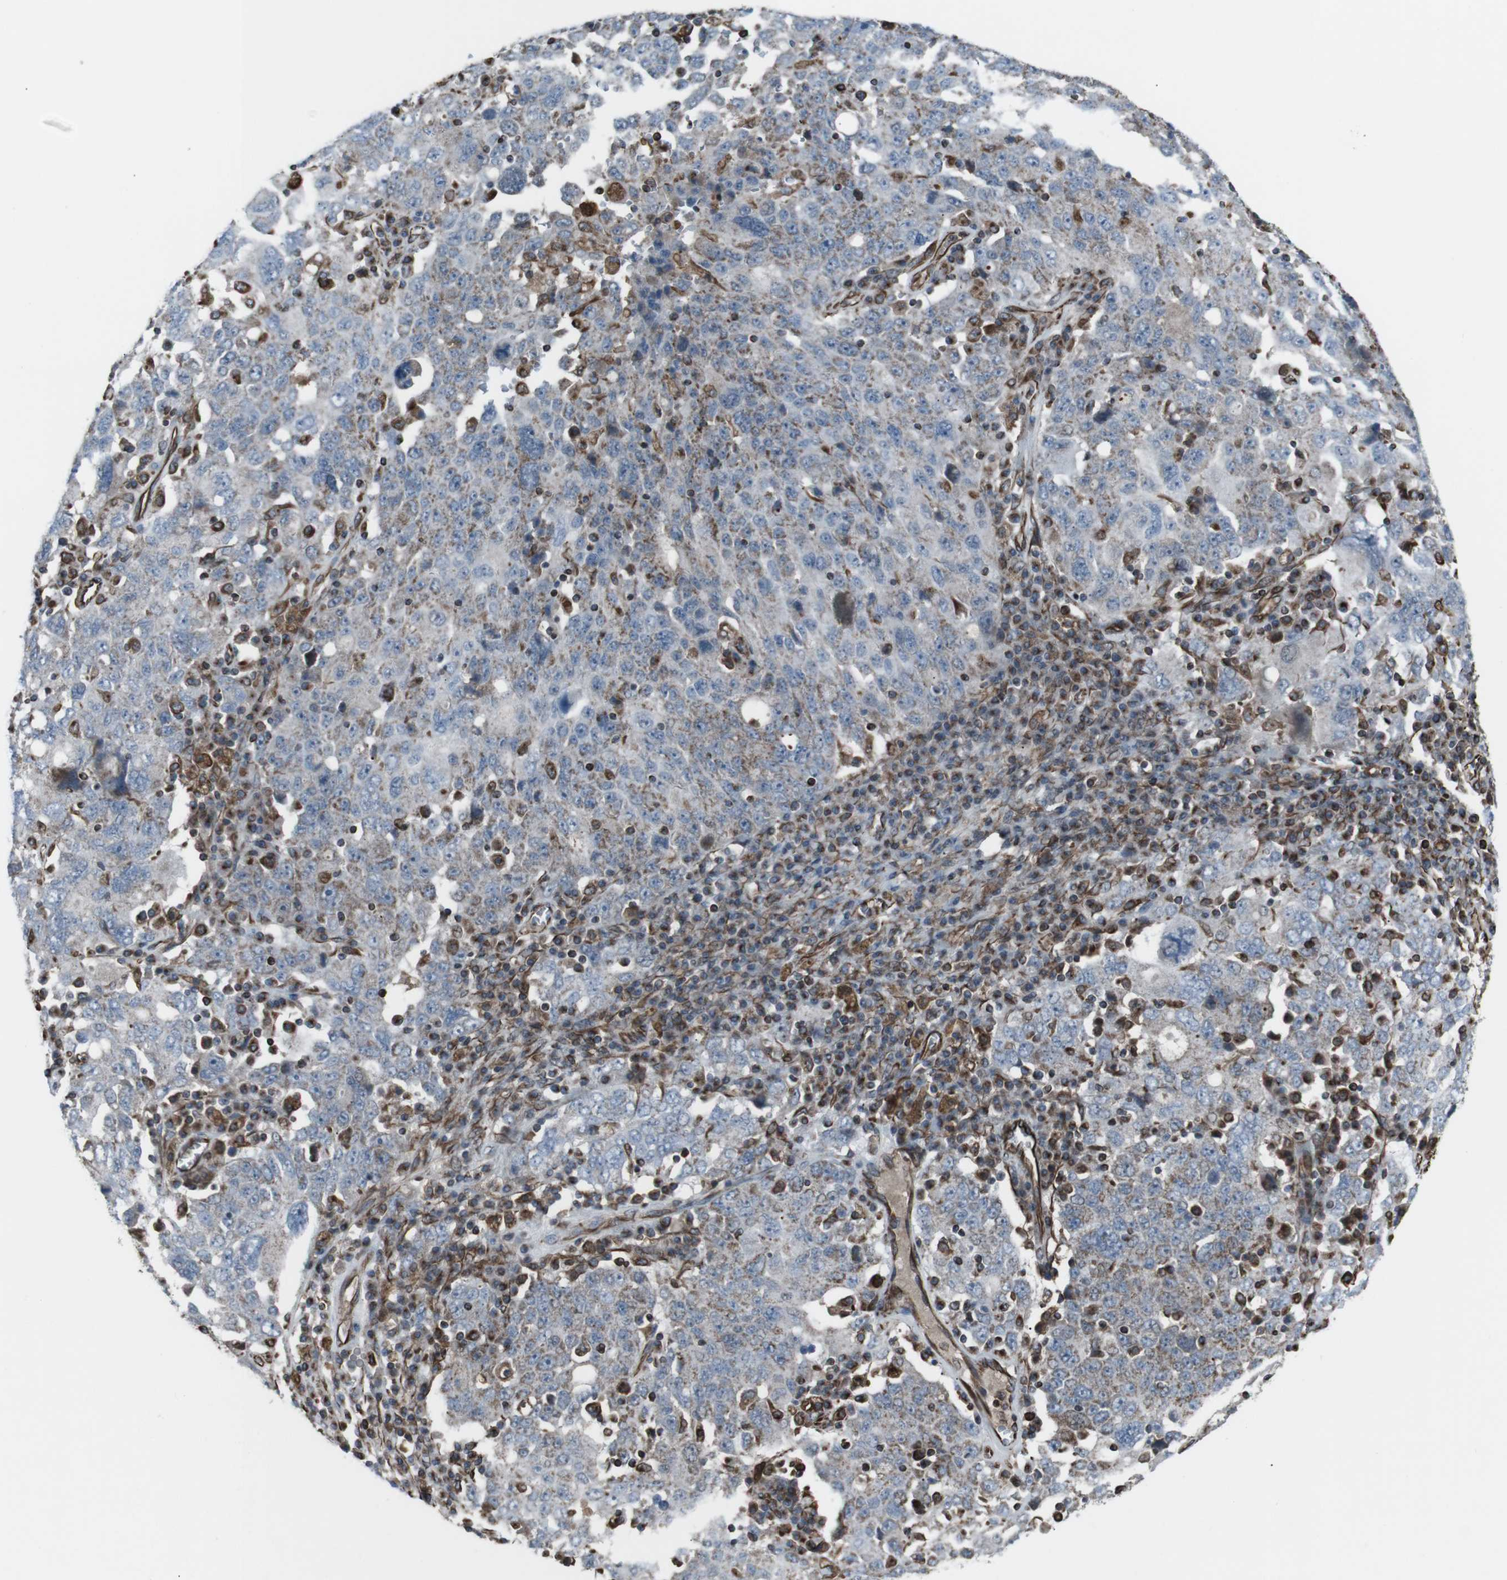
{"staining": {"intensity": "weak", "quantity": "25%-75%", "location": "cytoplasmic/membranous"}, "tissue": "ovarian cancer", "cell_type": "Tumor cells", "image_type": "cancer", "snomed": [{"axis": "morphology", "description": "Carcinoma, endometroid"}, {"axis": "topography", "description": "Ovary"}], "caption": "Tumor cells demonstrate weak cytoplasmic/membranous expression in approximately 25%-75% of cells in ovarian endometroid carcinoma. Using DAB (brown) and hematoxylin (blue) stains, captured at high magnification using brightfield microscopy.", "gene": "TMEM141", "patient": {"sex": "female", "age": 62}}